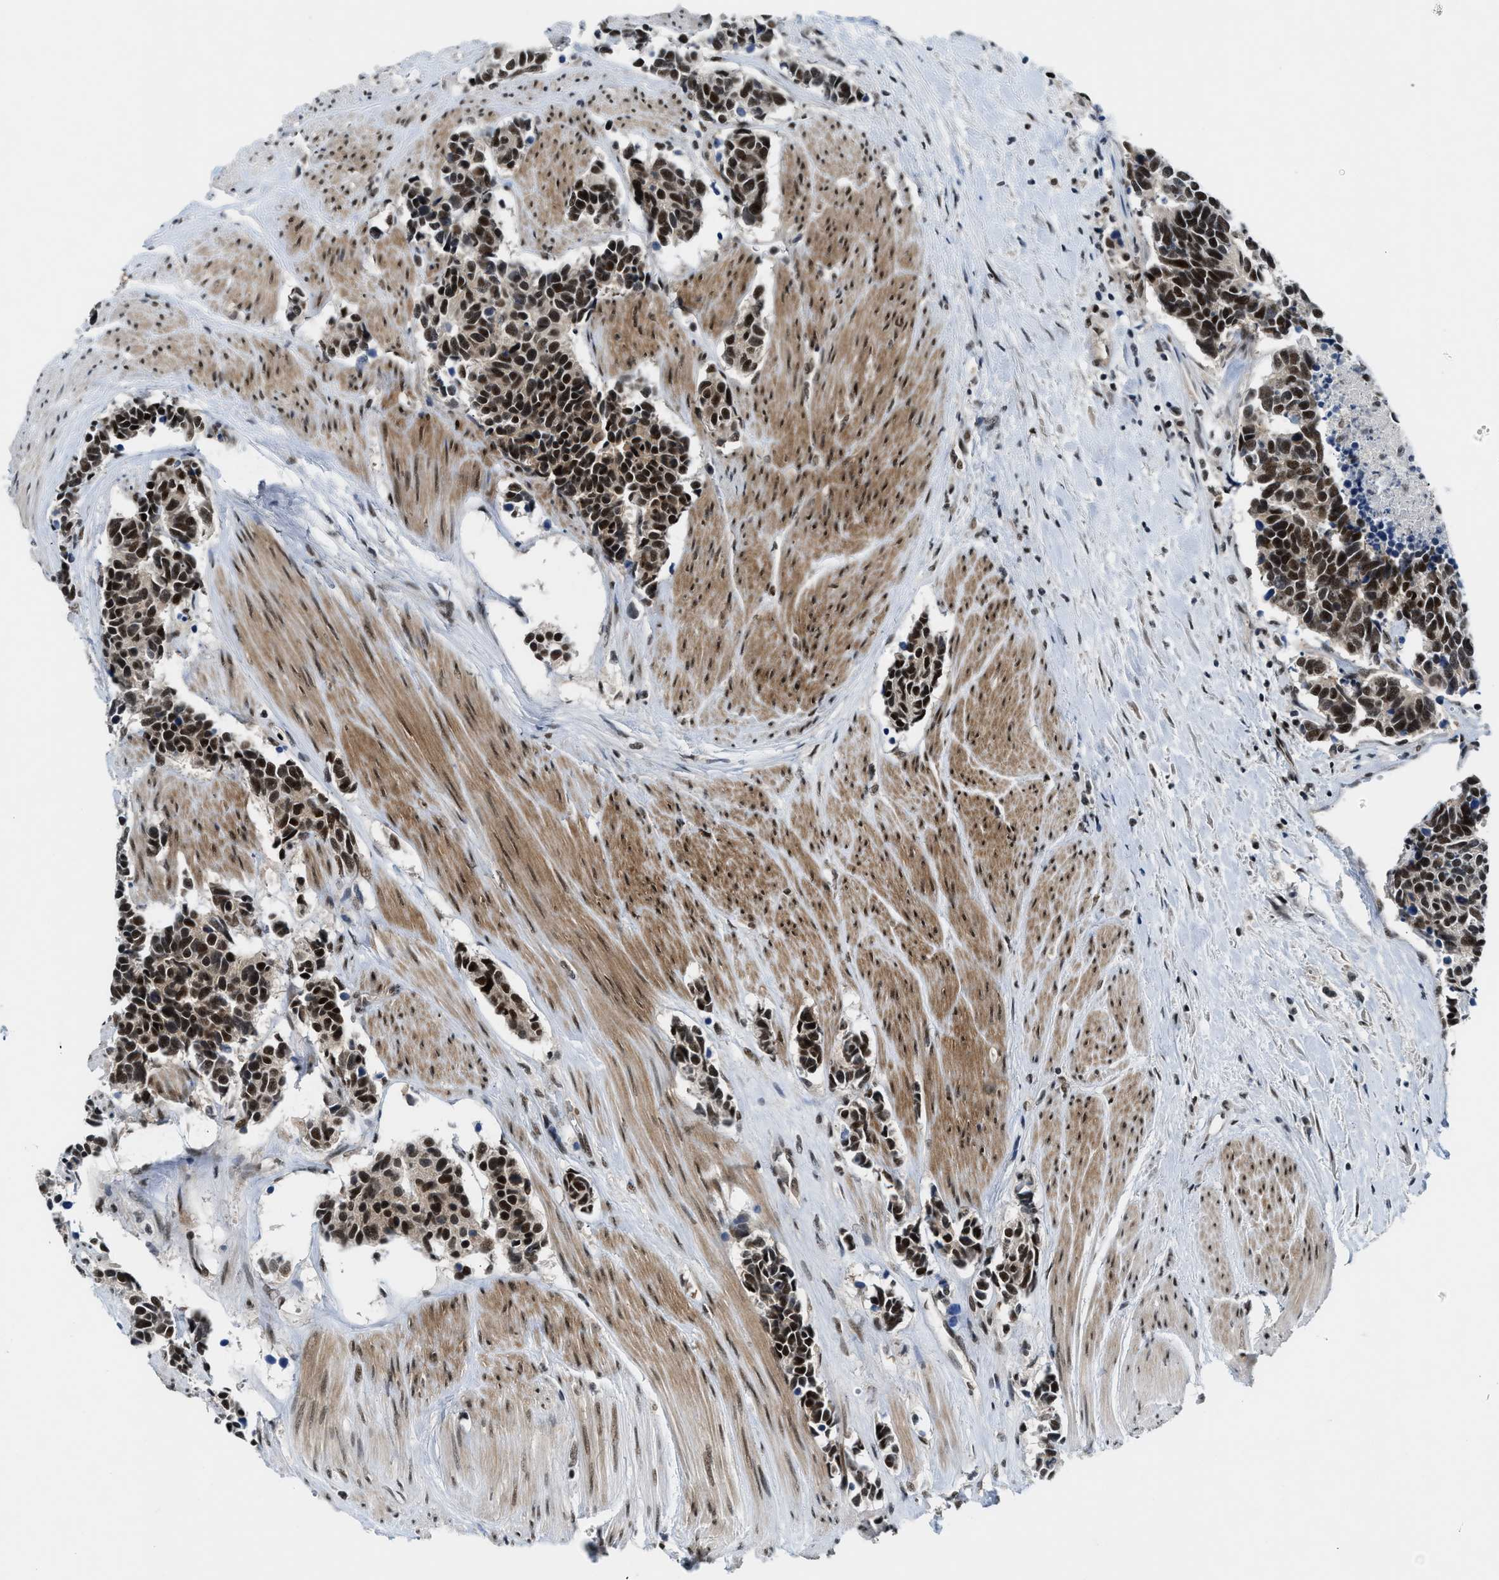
{"staining": {"intensity": "strong", "quantity": ">75%", "location": "nuclear"}, "tissue": "carcinoid", "cell_type": "Tumor cells", "image_type": "cancer", "snomed": [{"axis": "morphology", "description": "Carcinoma, NOS"}, {"axis": "morphology", "description": "Carcinoid, malignant, NOS"}, {"axis": "topography", "description": "Urinary bladder"}], "caption": "A high-resolution histopathology image shows immunohistochemistry staining of malignant carcinoid, which shows strong nuclear positivity in about >75% of tumor cells.", "gene": "NCOA1", "patient": {"sex": "male", "age": 57}}